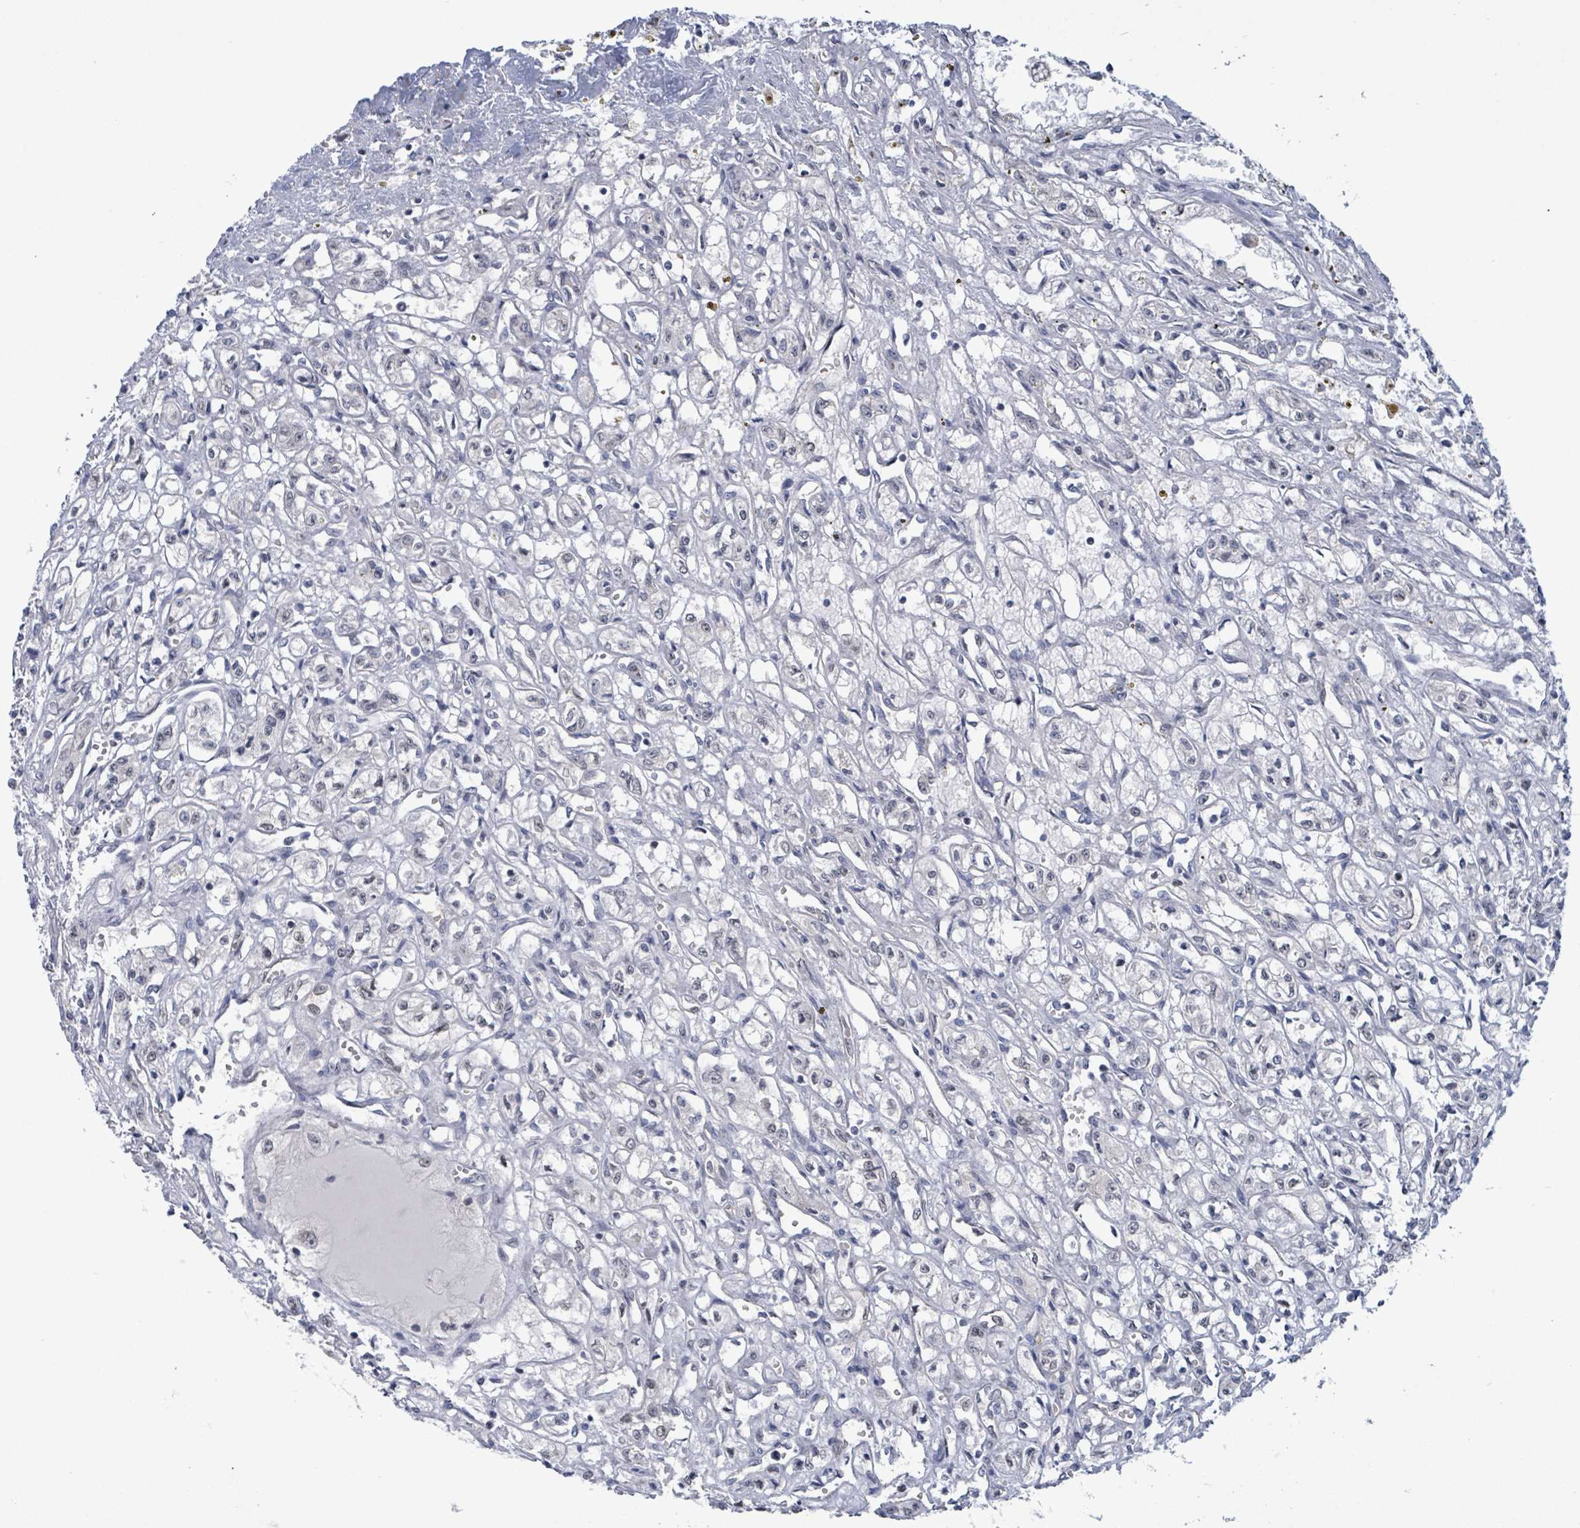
{"staining": {"intensity": "negative", "quantity": "none", "location": "none"}, "tissue": "renal cancer", "cell_type": "Tumor cells", "image_type": "cancer", "snomed": [{"axis": "morphology", "description": "Adenocarcinoma, NOS"}, {"axis": "topography", "description": "Kidney"}], "caption": "This is an IHC photomicrograph of adenocarcinoma (renal). There is no expression in tumor cells.", "gene": "RRN3", "patient": {"sex": "male", "age": 56}}